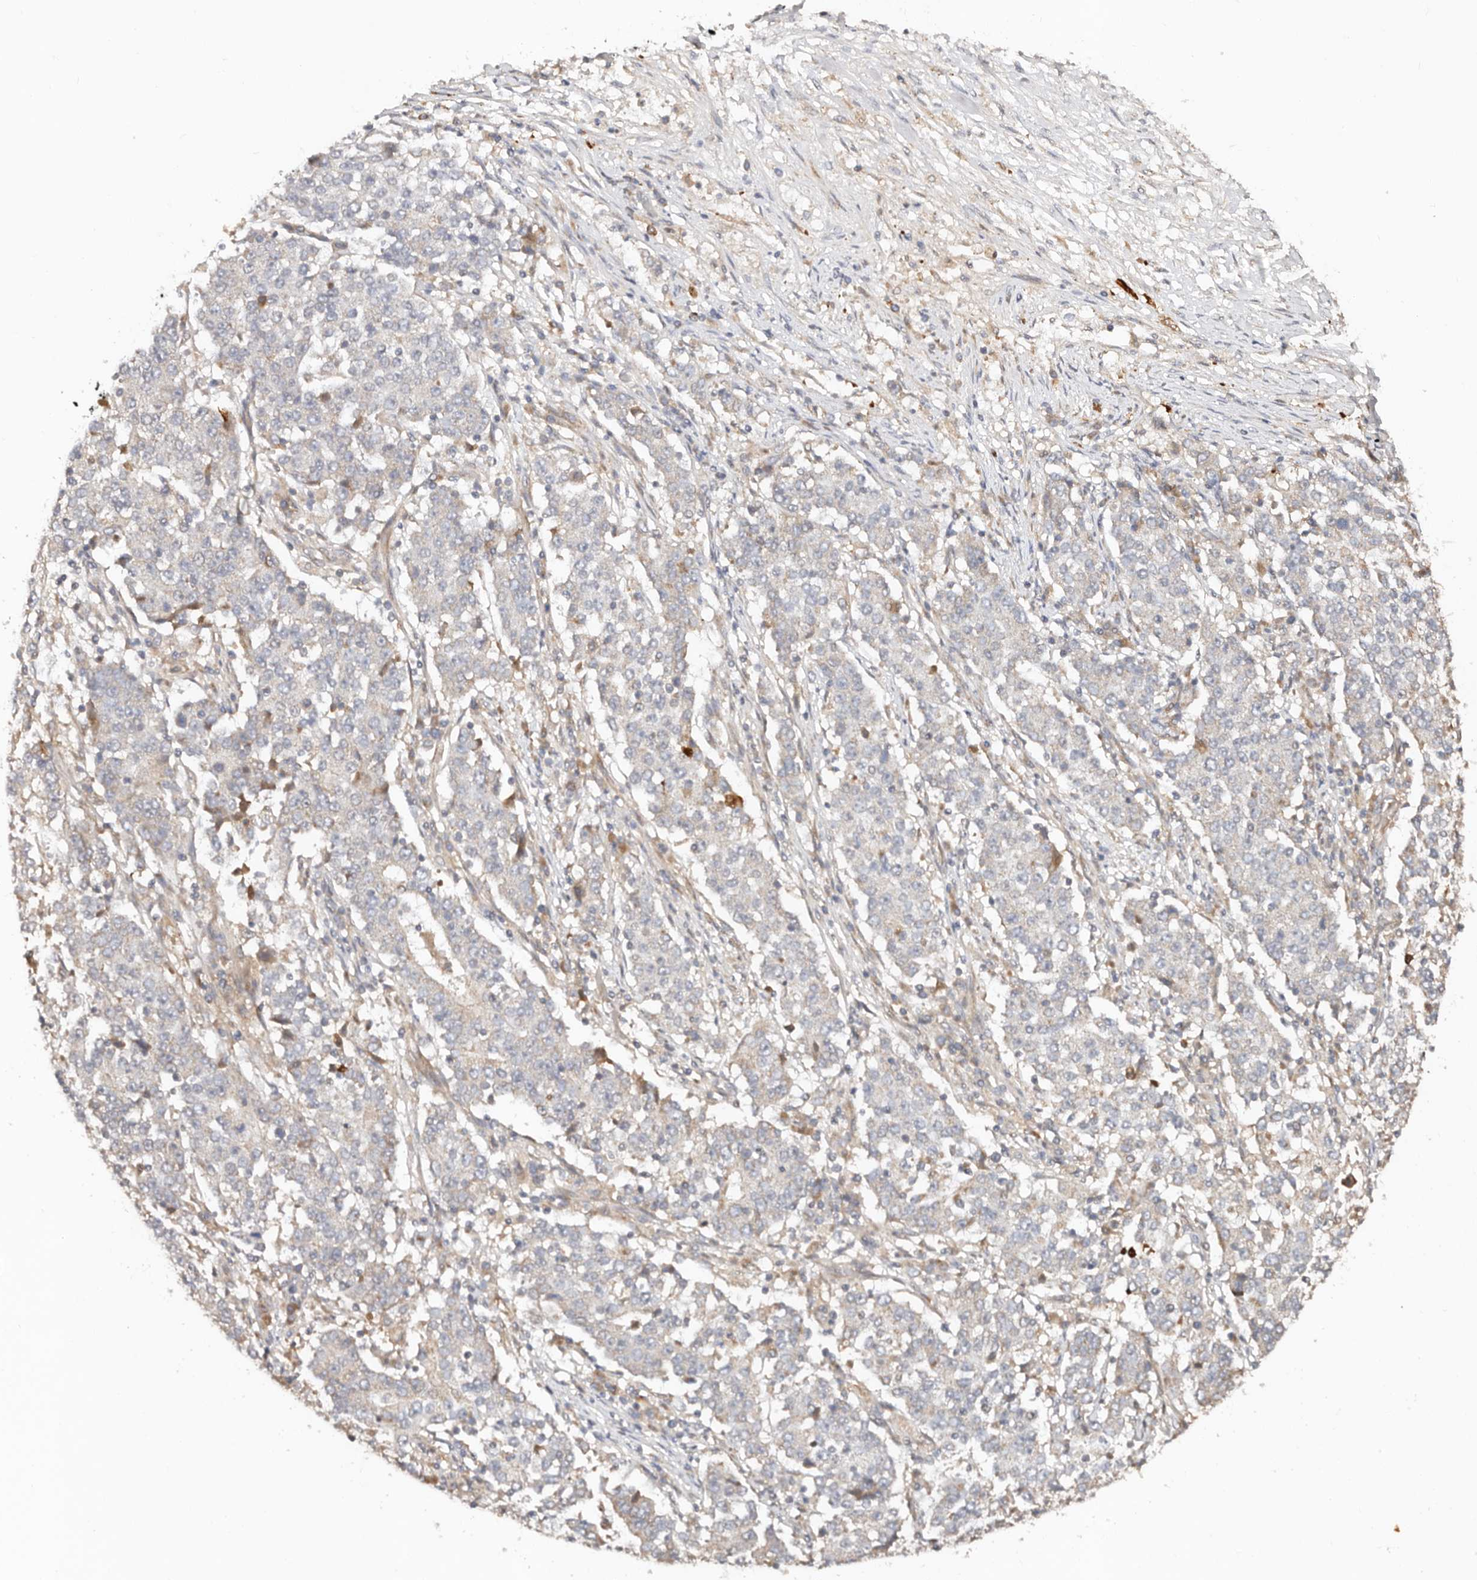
{"staining": {"intensity": "weak", "quantity": "<25%", "location": "cytoplasmic/membranous"}, "tissue": "stomach cancer", "cell_type": "Tumor cells", "image_type": "cancer", "snomed": [{"axis": "morphology", "description": "Adenocarcinoma, NOS"}, {"axis": "topography", "description": "Stomach"}], "caption": "An image of human adenocarcinoma (stomach) is negative for staining in tumor cells. (Stains: DAB (3,3'-diaminobenzidine) immunohistochemistry with hematoxylin counter stain, Microscopy: brightfield microscopy at high magnification).", "gene": "DENND11", "patient": {"sex": "male", "age": 59}}